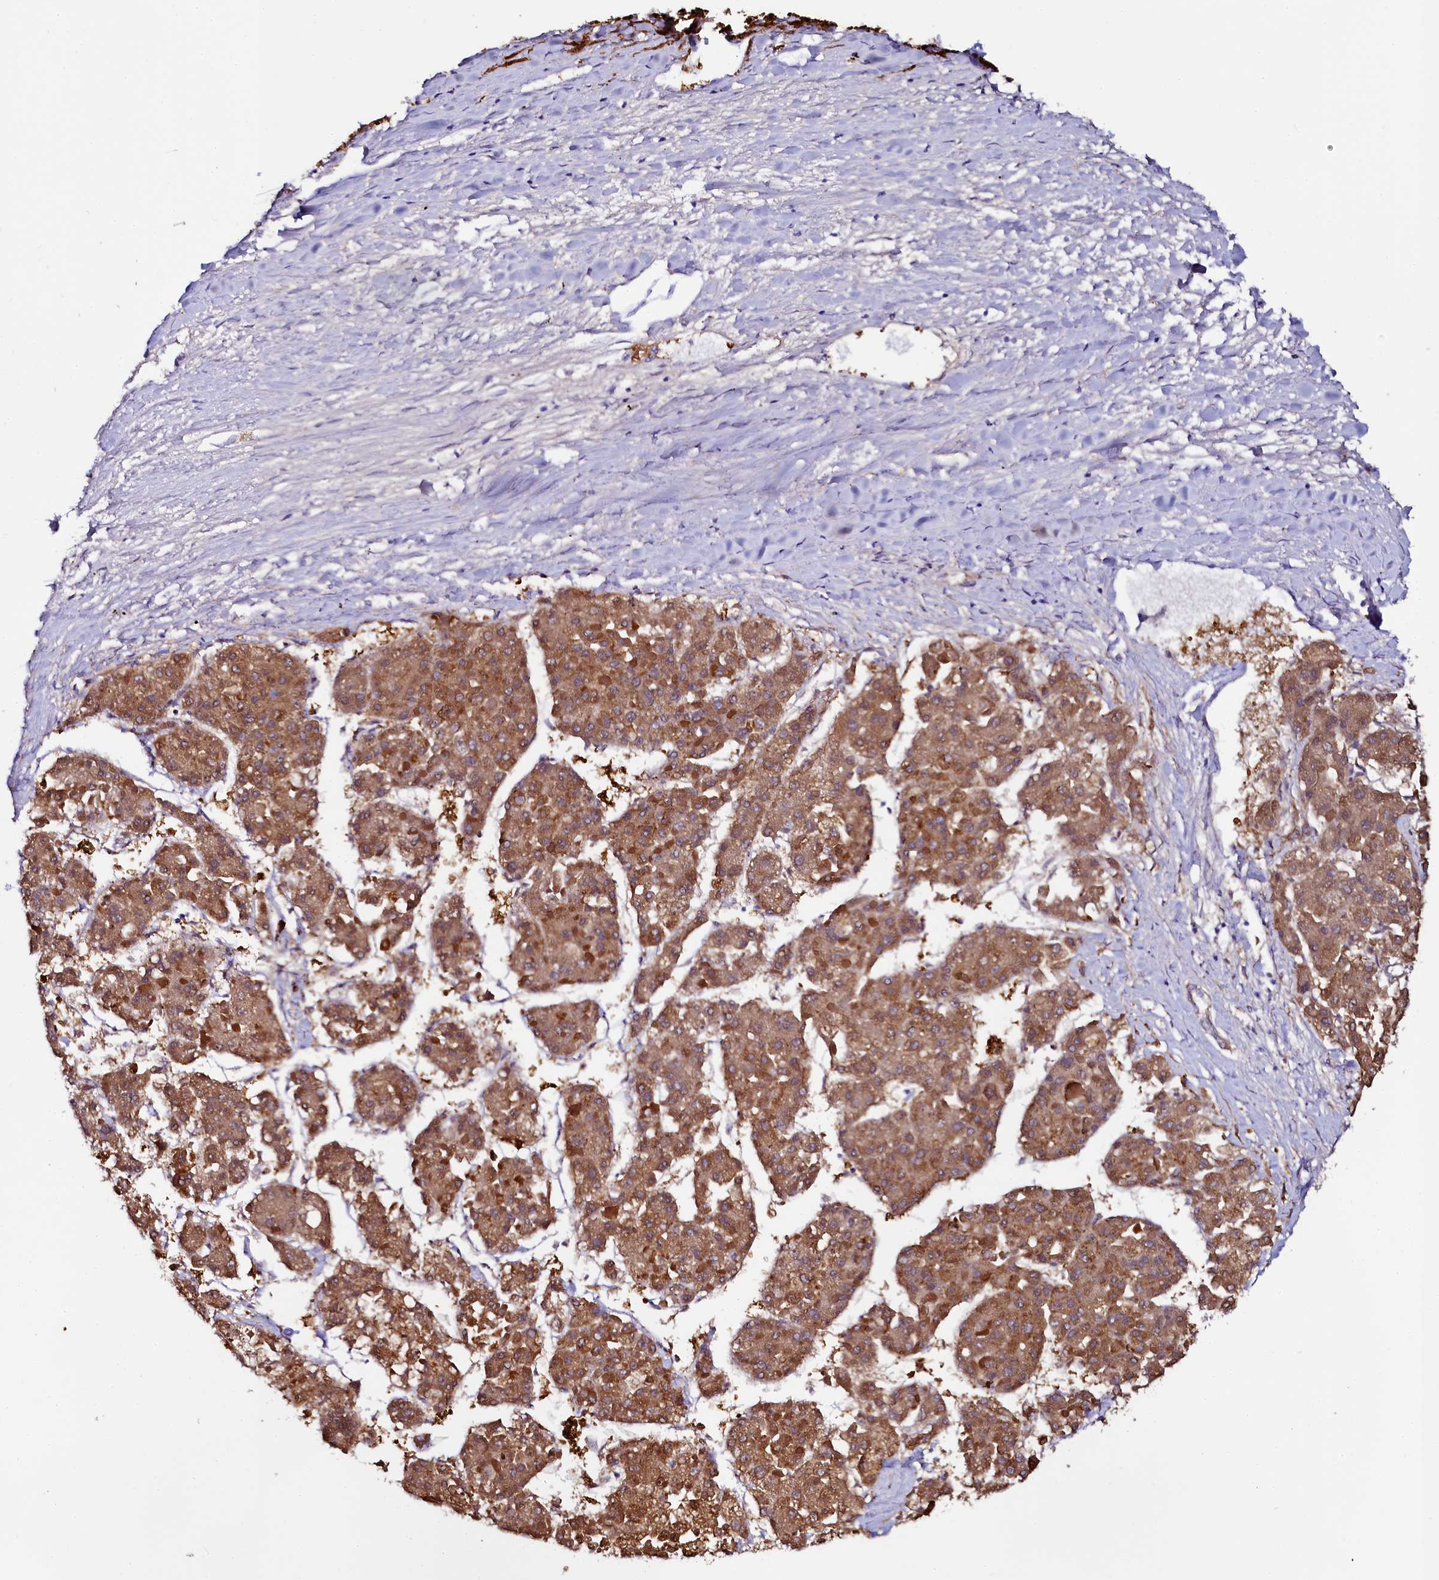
{"staining": {"intensity": "moderate", "quantity": ">75%", "location": "cytoplasmic/membranous"}, "tissue": "liver cancer", "cell_type": "Tumor cells", "image_type": "cancer", "snomed": [{"axis": "morphology", "description": "Carcinoma, Hepatocellular, NOS"}, {"axis": "topography", "description": "Liver"}], "caption": "This photomicrograph exhibits immunohistochemistry (IHC) staining of human liver cancer (hepatocellular carcinoma), with medium moderate cytoplasmic/membranous staining in about >75% of tumor cells.", "gene": "SORD", "patient": {"sex": "female", "age": 73}}